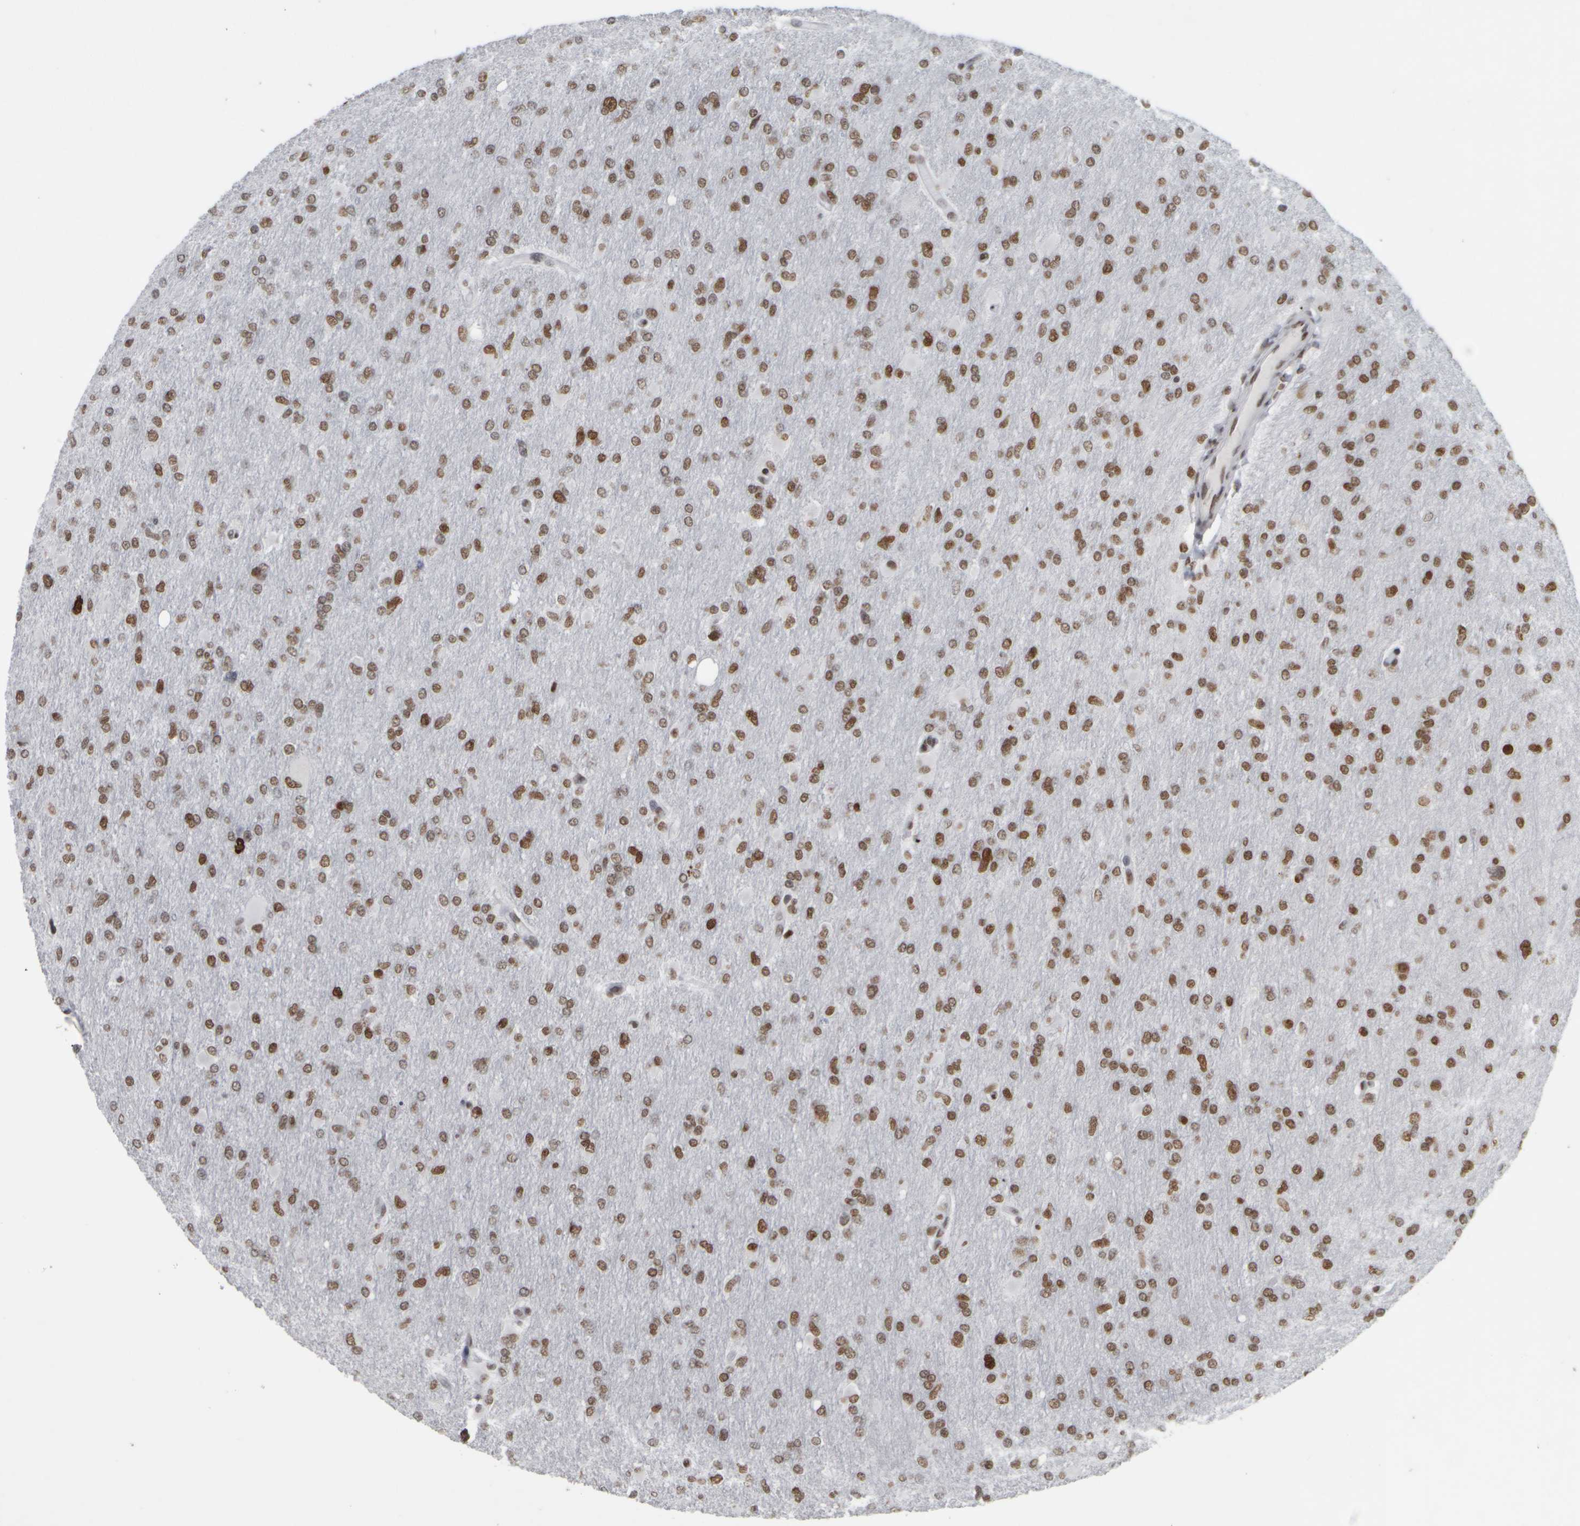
{"staining": {"intensity": "moderate", "quantity": ">75%", "location": "nuclear"}, "tissue": "glioma", "cell_type": "Tumor cells", "image_type": "cancer", "snomed": [{"axis": "morphology", "description": "Glioma, malignant, High grade"}, {"axis": "topography", "description": "Cerebral cortex"}], "caption": "IHC histopathology image of neoplastic tissue: malignant high-grade glioma stained using immunohistochemistry reveals medium levels of moderate protein expression localized specifically in the nuclear of tumor cells, appearing as a nuclear brown color.", "gene": "TOP2B", "patient": {"sex": "female", "age": 36}}